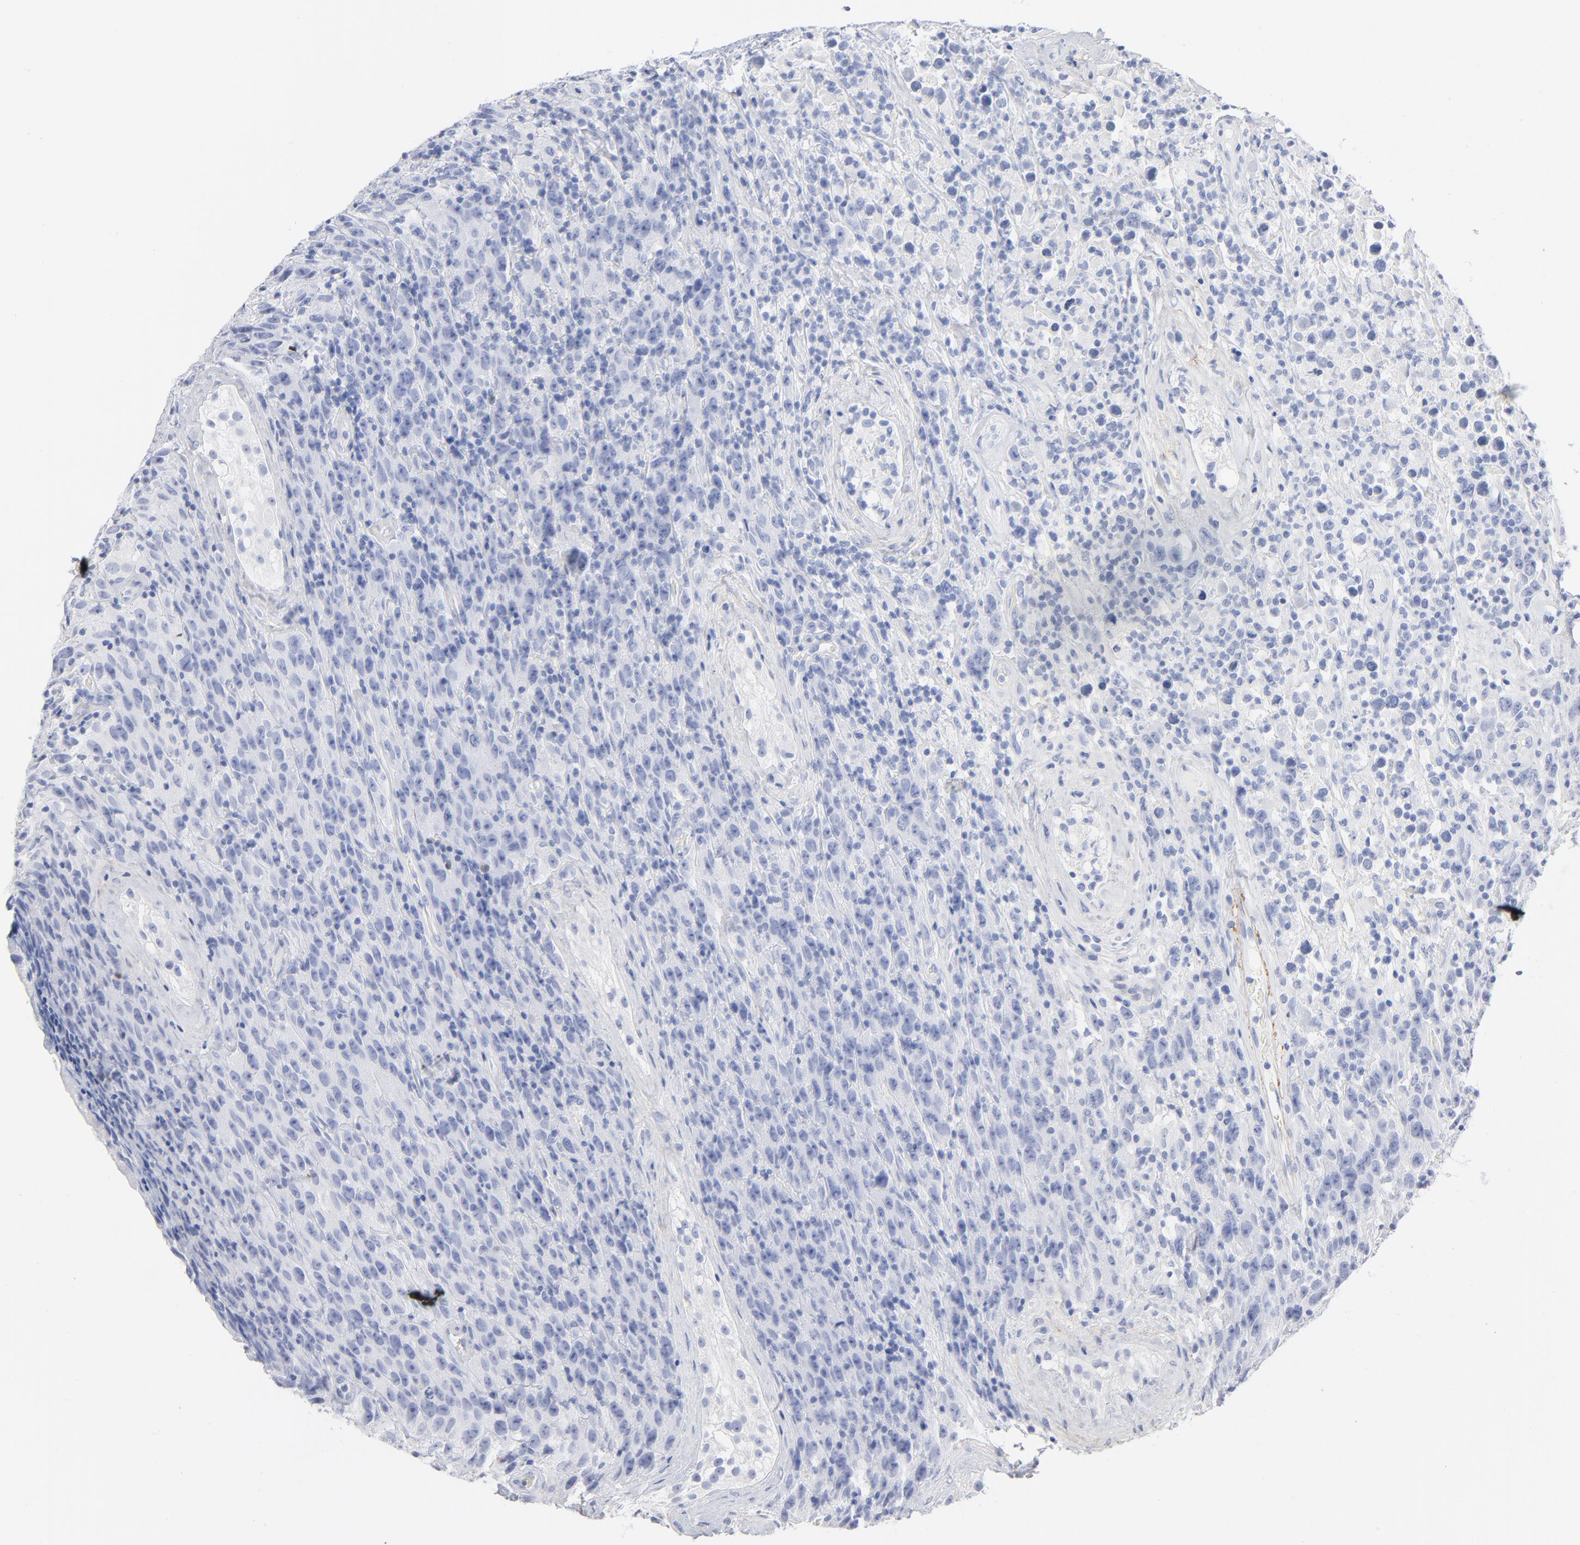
{"staining": {"intensity": "negative", "quantity": "none", "location": "none"}, "tissue": "testis cancer", "cell_type": "Tumor cells", "image_type": "cancer", "snomed": [{"axis": "morphology", "description": "Seminoma, NOS"}, {"axis": "topography", "description": "Testis"}], "caption": "An immunohistochemistry (IHC) photomicrograph of testis seminoma is shown. There is no staining in tumor cells of testis seminoma. The staining is performed using DAB (3,3'-diaminobenzidine) brown chromogen with nuclei counter-stained in using hematoxylin.", "gene": "AGTR1", "patient": {"sex": "male", "age": 52}}